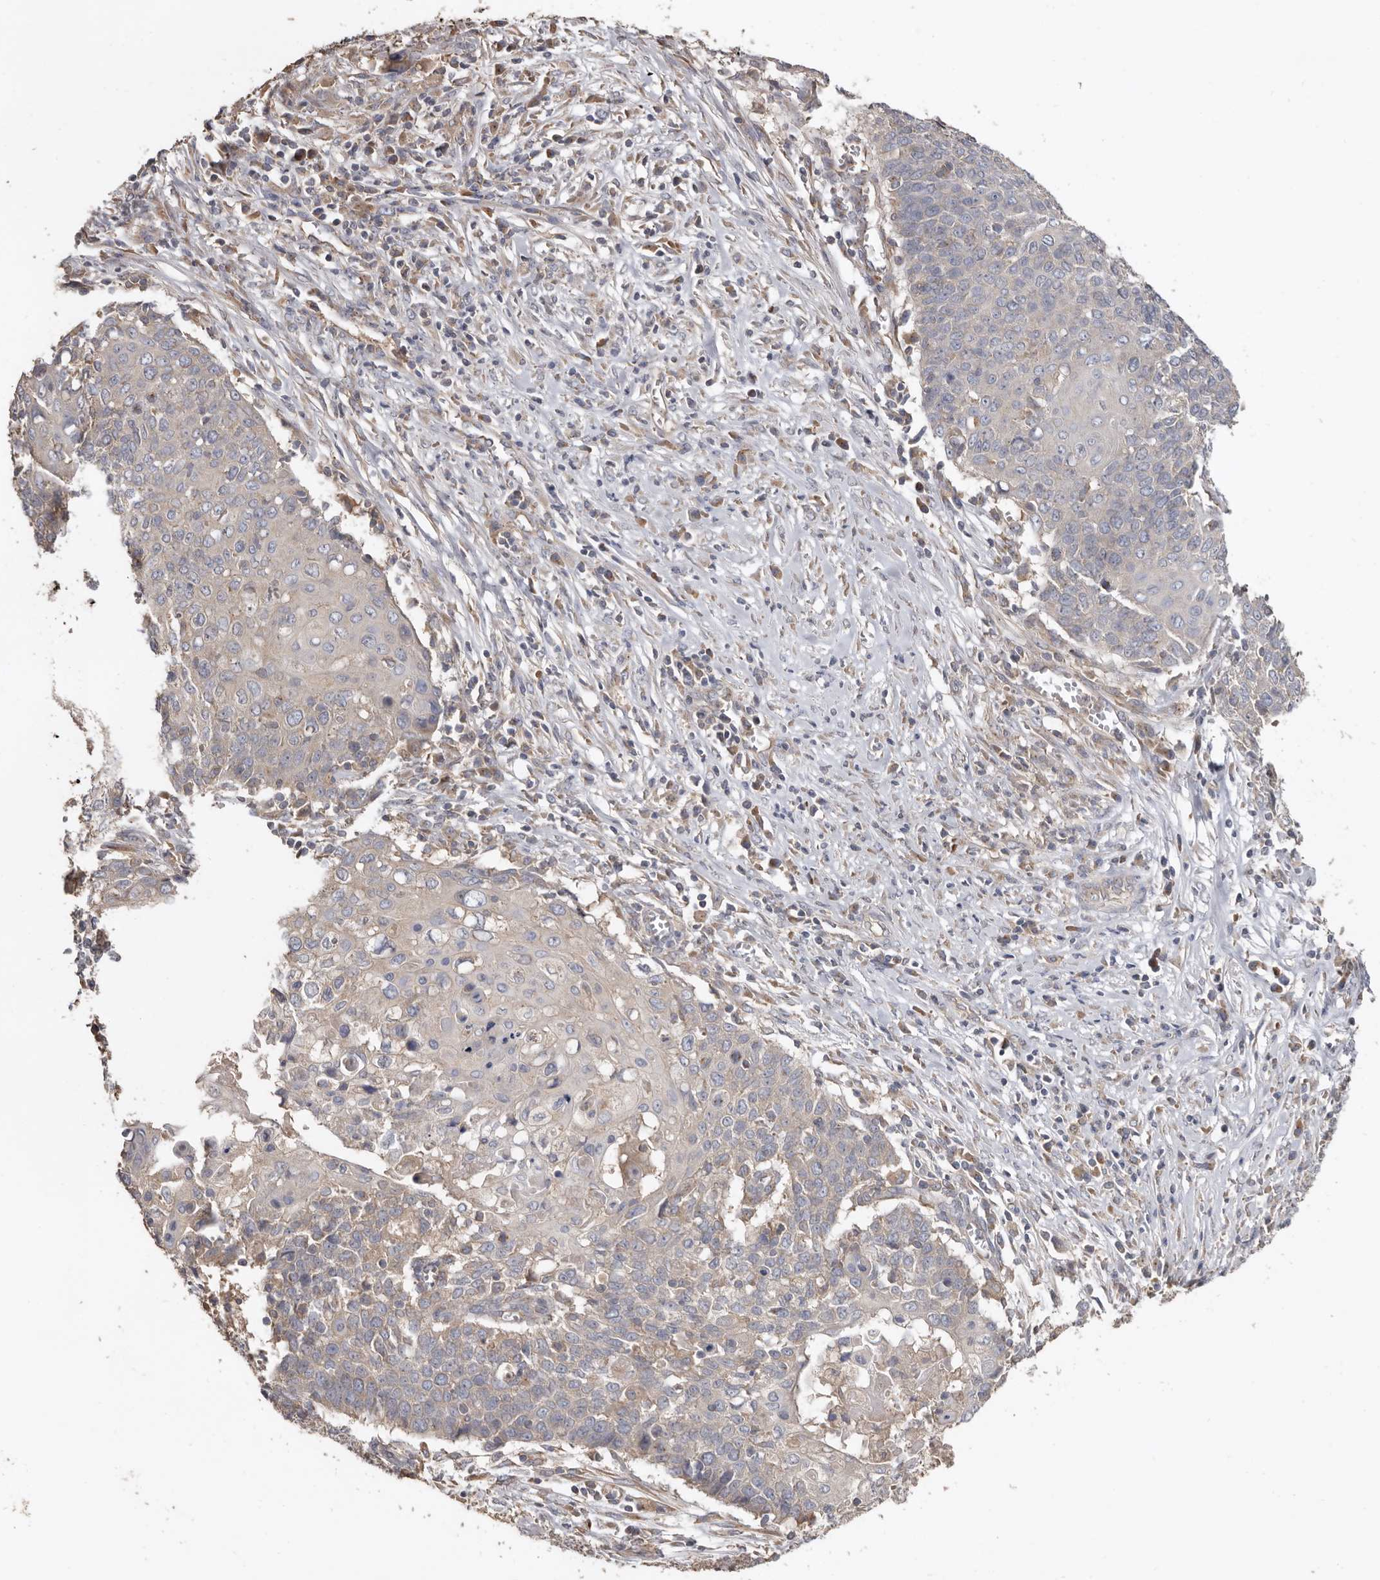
{"staining": {"intensity": "negative", "quantity": "none", "location": "none"}, "tissue": "cervical cancer", "cell_type": "Tumor cells", "image_type": "cancer", "snomed": [{"axis": "morphology", "description": "Squamous cell carcinoma, NOS"}, {"axis": "topography", "description": "Cervix"}], "caption": "Histopathology image shows no significant protein positivity in tumor cells of cervical cancer (squamous cell carcinoma). (DAB (3,3'-diaminobenzidine) IHC with hematoxylin counter stain).", "gene": "FLCN", "patient": {"sex": "female", "age": 39}}